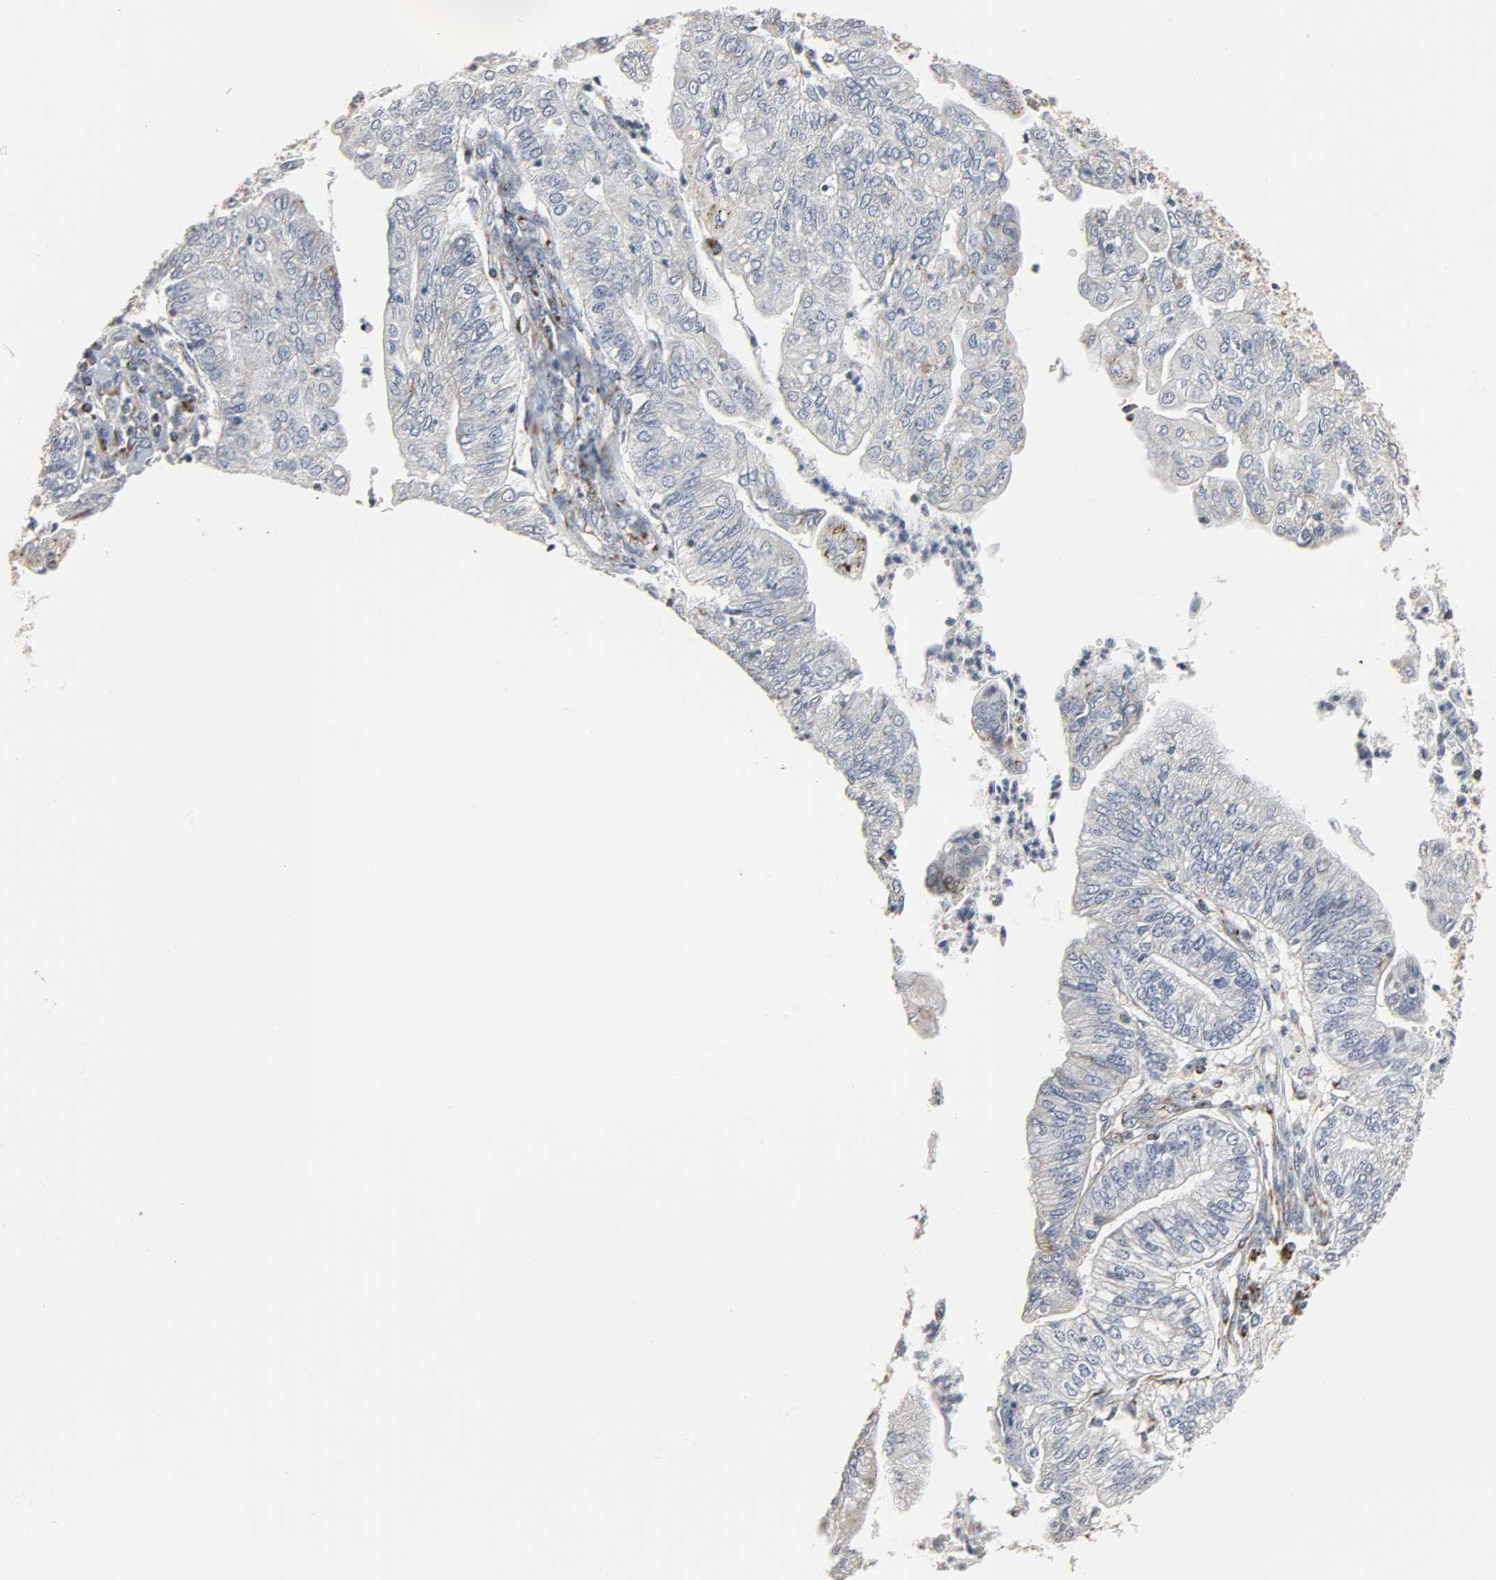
{"staining": {"intensity": "weak", "quantity": "<25%", "location": "cytoplasmic/membranous"}, "tissue": "endometrial cancer", "cell_type": "Tumor cells", "image_type": "cancer", "snomed": [{"axis": "morphology", "description": "Adenocarcinoma, NOS"}, {"axis": "topography", "description": "Endometrium"}], "caption": "Immunohistochemistry (IHC) of endometrial adenocarcinoma demonstrates no staining in tumor cells.", "gene": "ACAT1", "patient": {"sex": "female", "age": 59}}